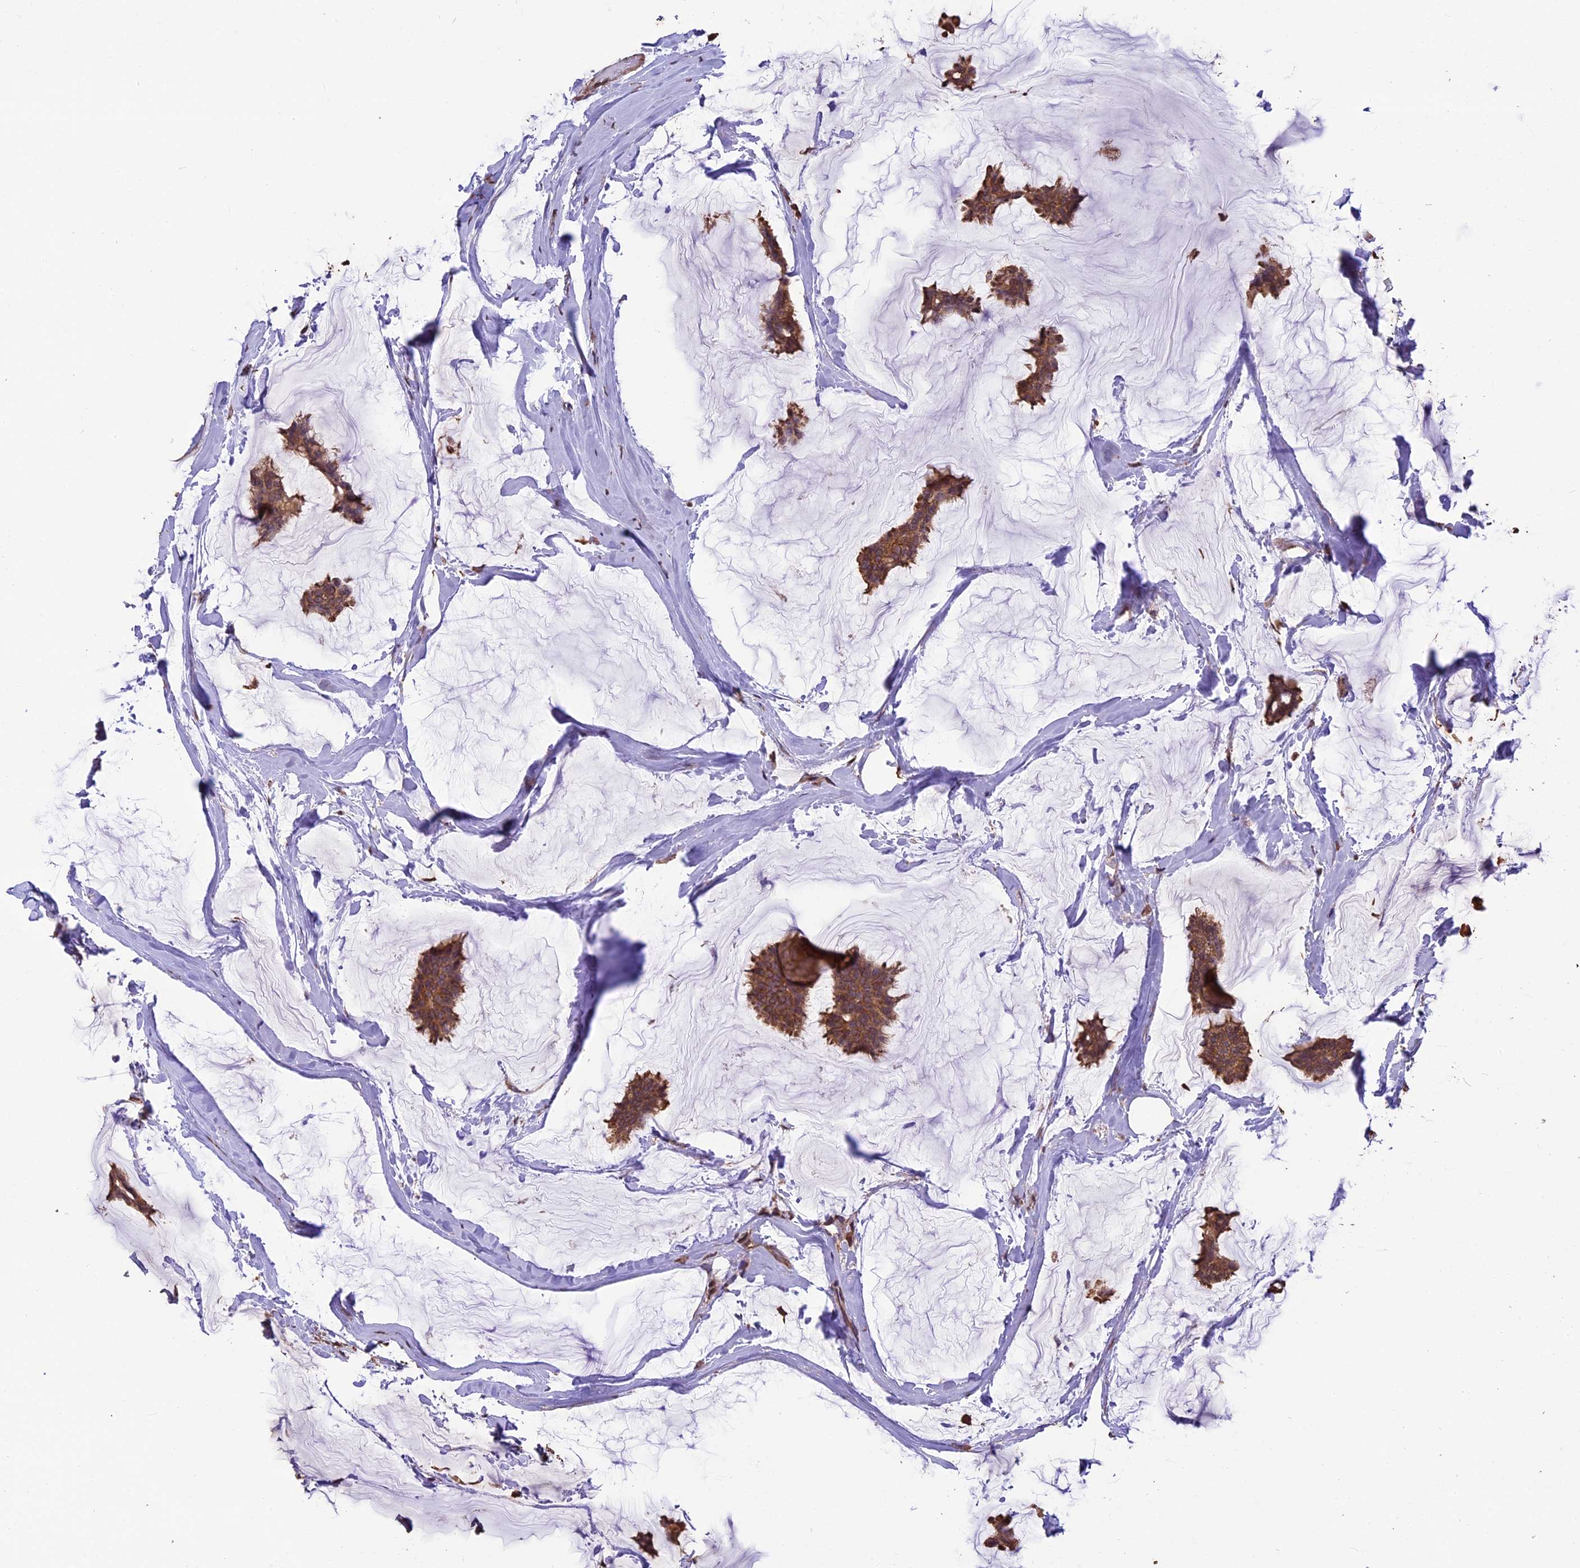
{"staining": {"intensity": "moderate", "quantity": ">75%", "location": "cytoplasmic/membranous"}, "tissue": "breast cancer", "cell_type": "Tumor cells", "image_type": "cancer", "snomed": [{"axis": "morphology", "description": "Duct carcinoma"}, {"axis": "topography", "description": "Breast"}], "caption": "Immunohistochemical staining of human breast cancer (invasive ductal carcinoma) reveals medium levels of moderate cytoplasmic/membranous expression in approximately >75% of tumor cells. The staining was performed using DAB to visualize the protein expression in brown, while the nuclei were stained in blue with hematoxylin (Magnification: 20x).", "gene": "PGPEP1L", "patient": {"sex": "female", "age": 93}}